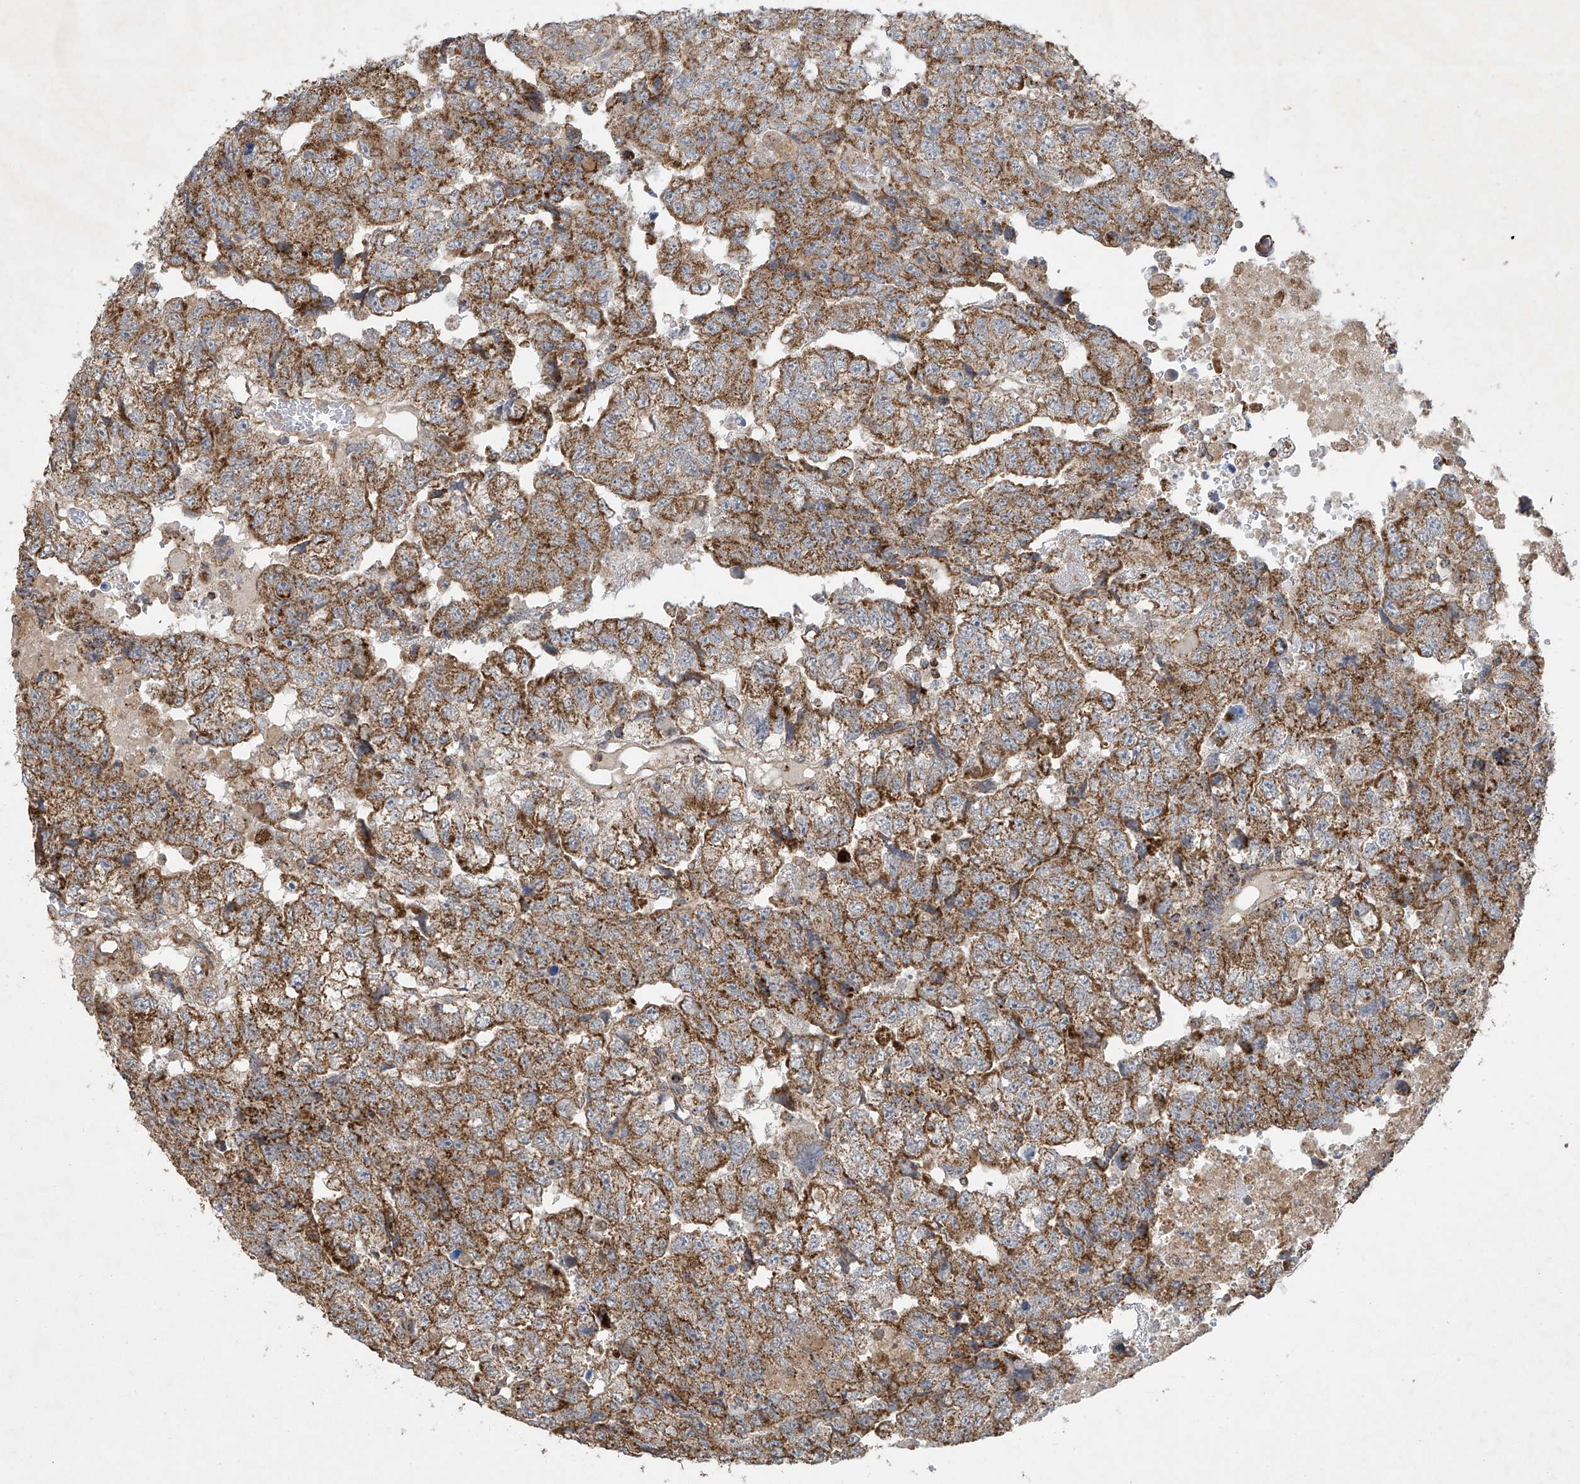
{"staining": {"intensity": "moderate", "quantity": ">75%", "location": "cytoplasmic/membranous"}, "tissue": "testis cancer", "cell_type": "Tumor cells", "image_type": "cancer", "snomed": [{"axis": "morphology", "description": "Carcinoma, Embryonal, NOS"}, {"axis": "topography", "description": "Testis"}], "caption": "About >75% of tumor cells in testis cancer (embryonal carcinoma) demonstrate moderate cytoplasmic/membranous protein expression as visualized by brown immunohistochemical staining.", "gene": "UQCC1", "patient": {"sex": "male", "age": 36}}